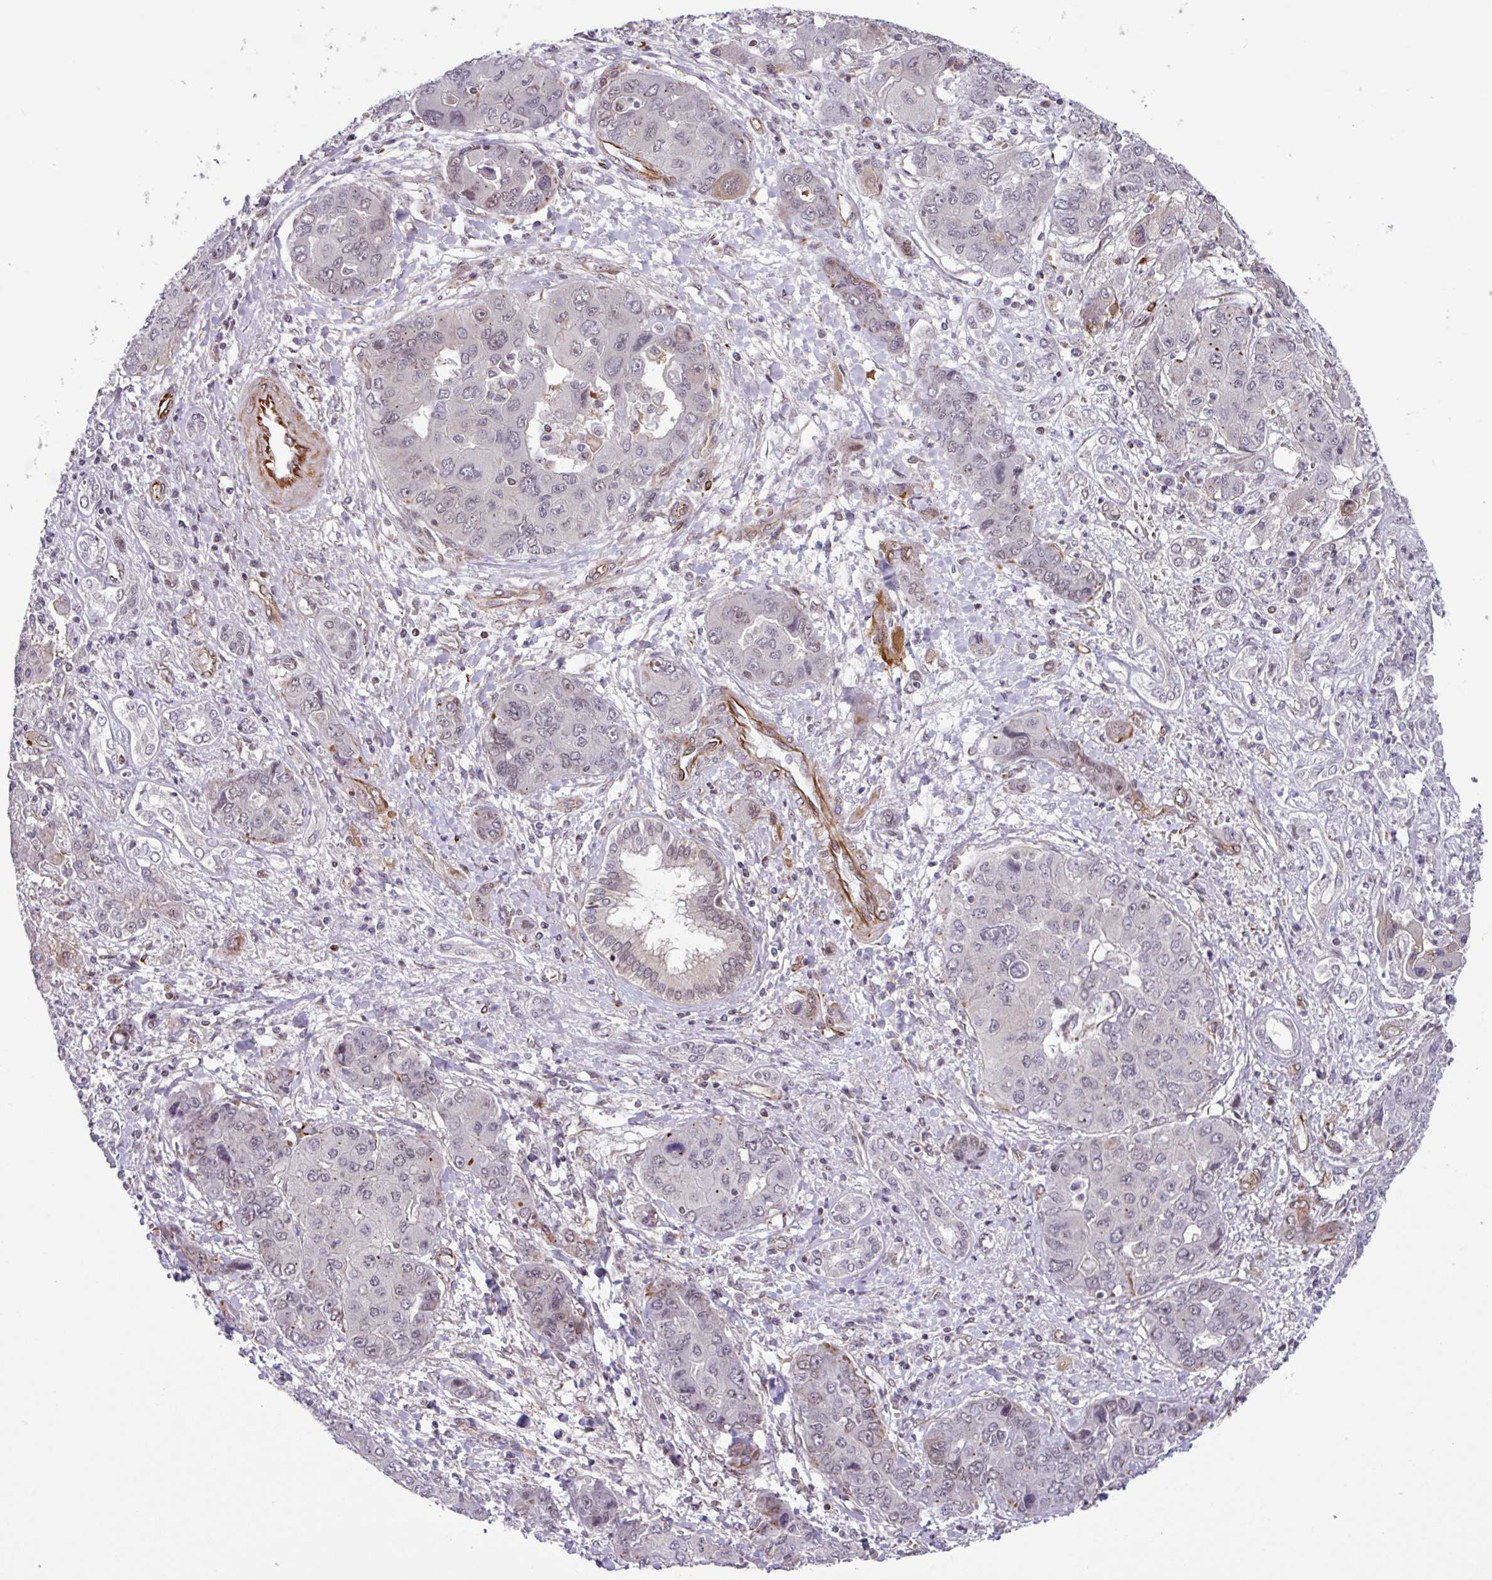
{"staining": {"intensity": "negative", "quantity": "none", "location": "none"}, "tissue": "liver cancer", "cell_type": "Tumor cells", "image_type": "cancer", "snomed": [{"axis": "morphology", "description": "Cholangiocarcinoma"}, {"axis": "topography", "description": "Liver"}], "caption": "A photomicrograph of liver cholangiocarcinoma stained for a protein demonstrates no brown staining in tumor cells.", "gene": "CHD3", "patient": {"sex": "male", "age": 67}}